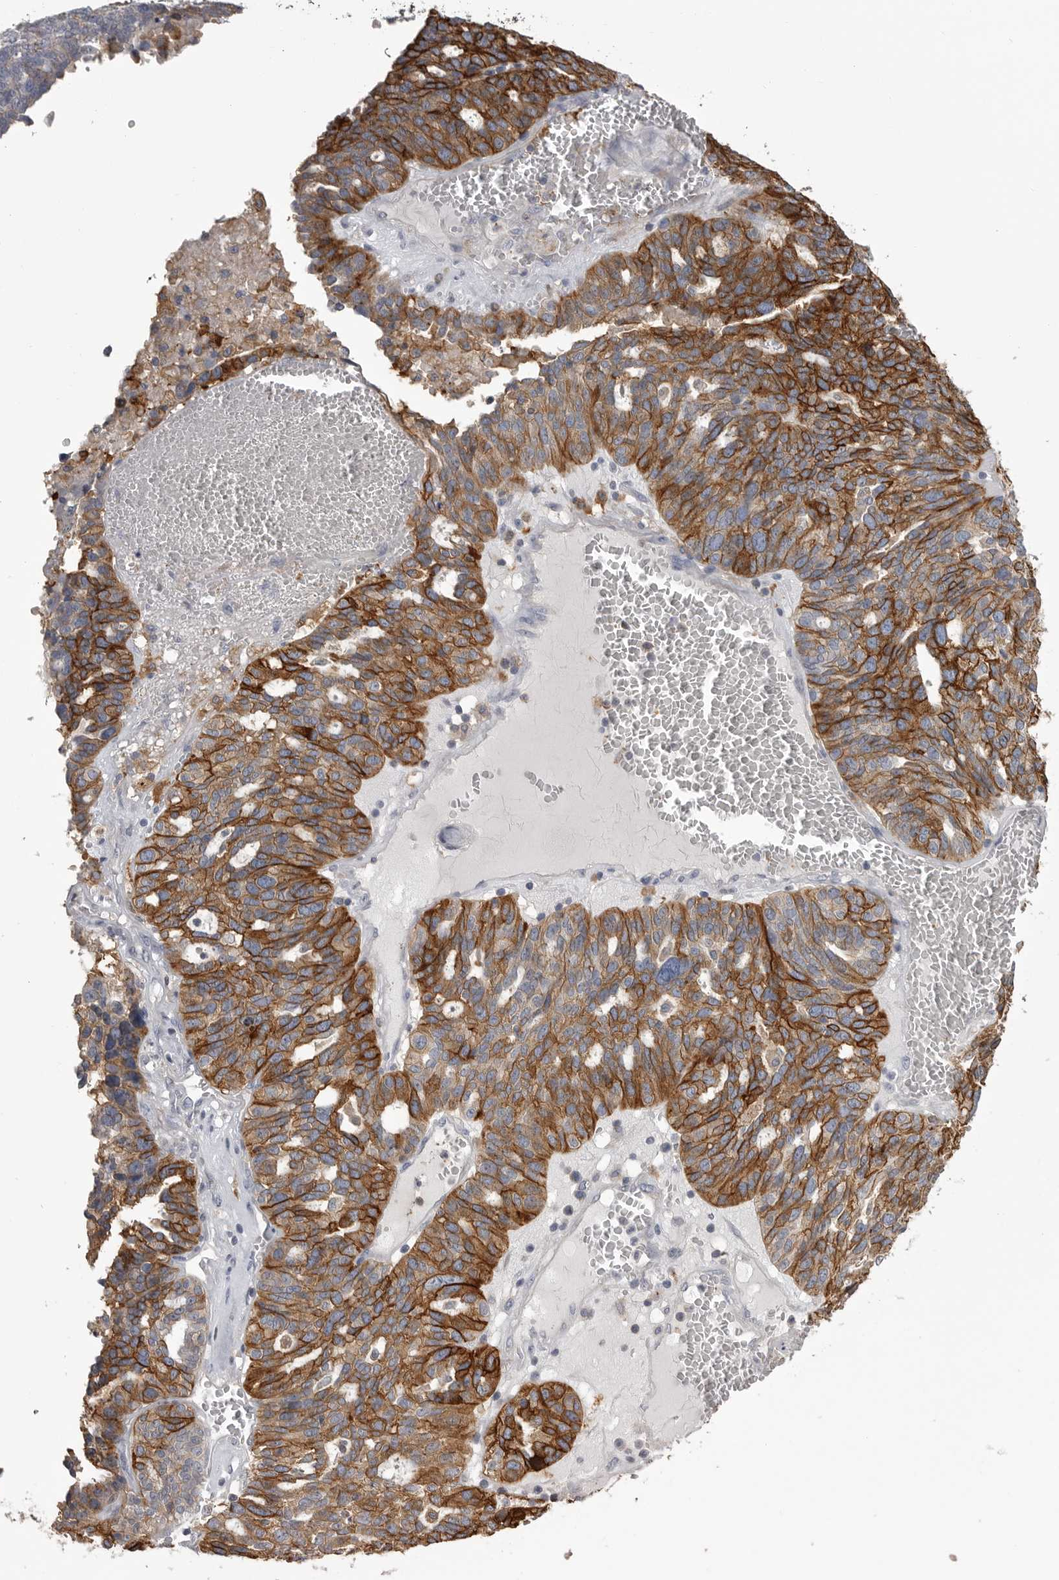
{"staining": {"intensity": "strong", "quantity": ">75%", "location": "cytoplasmic/membranous"}, "tissue": "ovarian cancer", "cell_type": "Tumor cells", "image_type": "cancer", "snomed": [{"axis": "morphology", "description": "Cystadenocarcinoma, serous, NOS"}, {"axis": "topography", "description": "Ovary"}], "caption": "Strong cytoplasmic/membranous expression is appreciated in about >75% of tumor cells in serous cystadenocarcinoma (ovarian).", "gene": "CMTM6", "patient": {"sex": "female", "age": 59}}